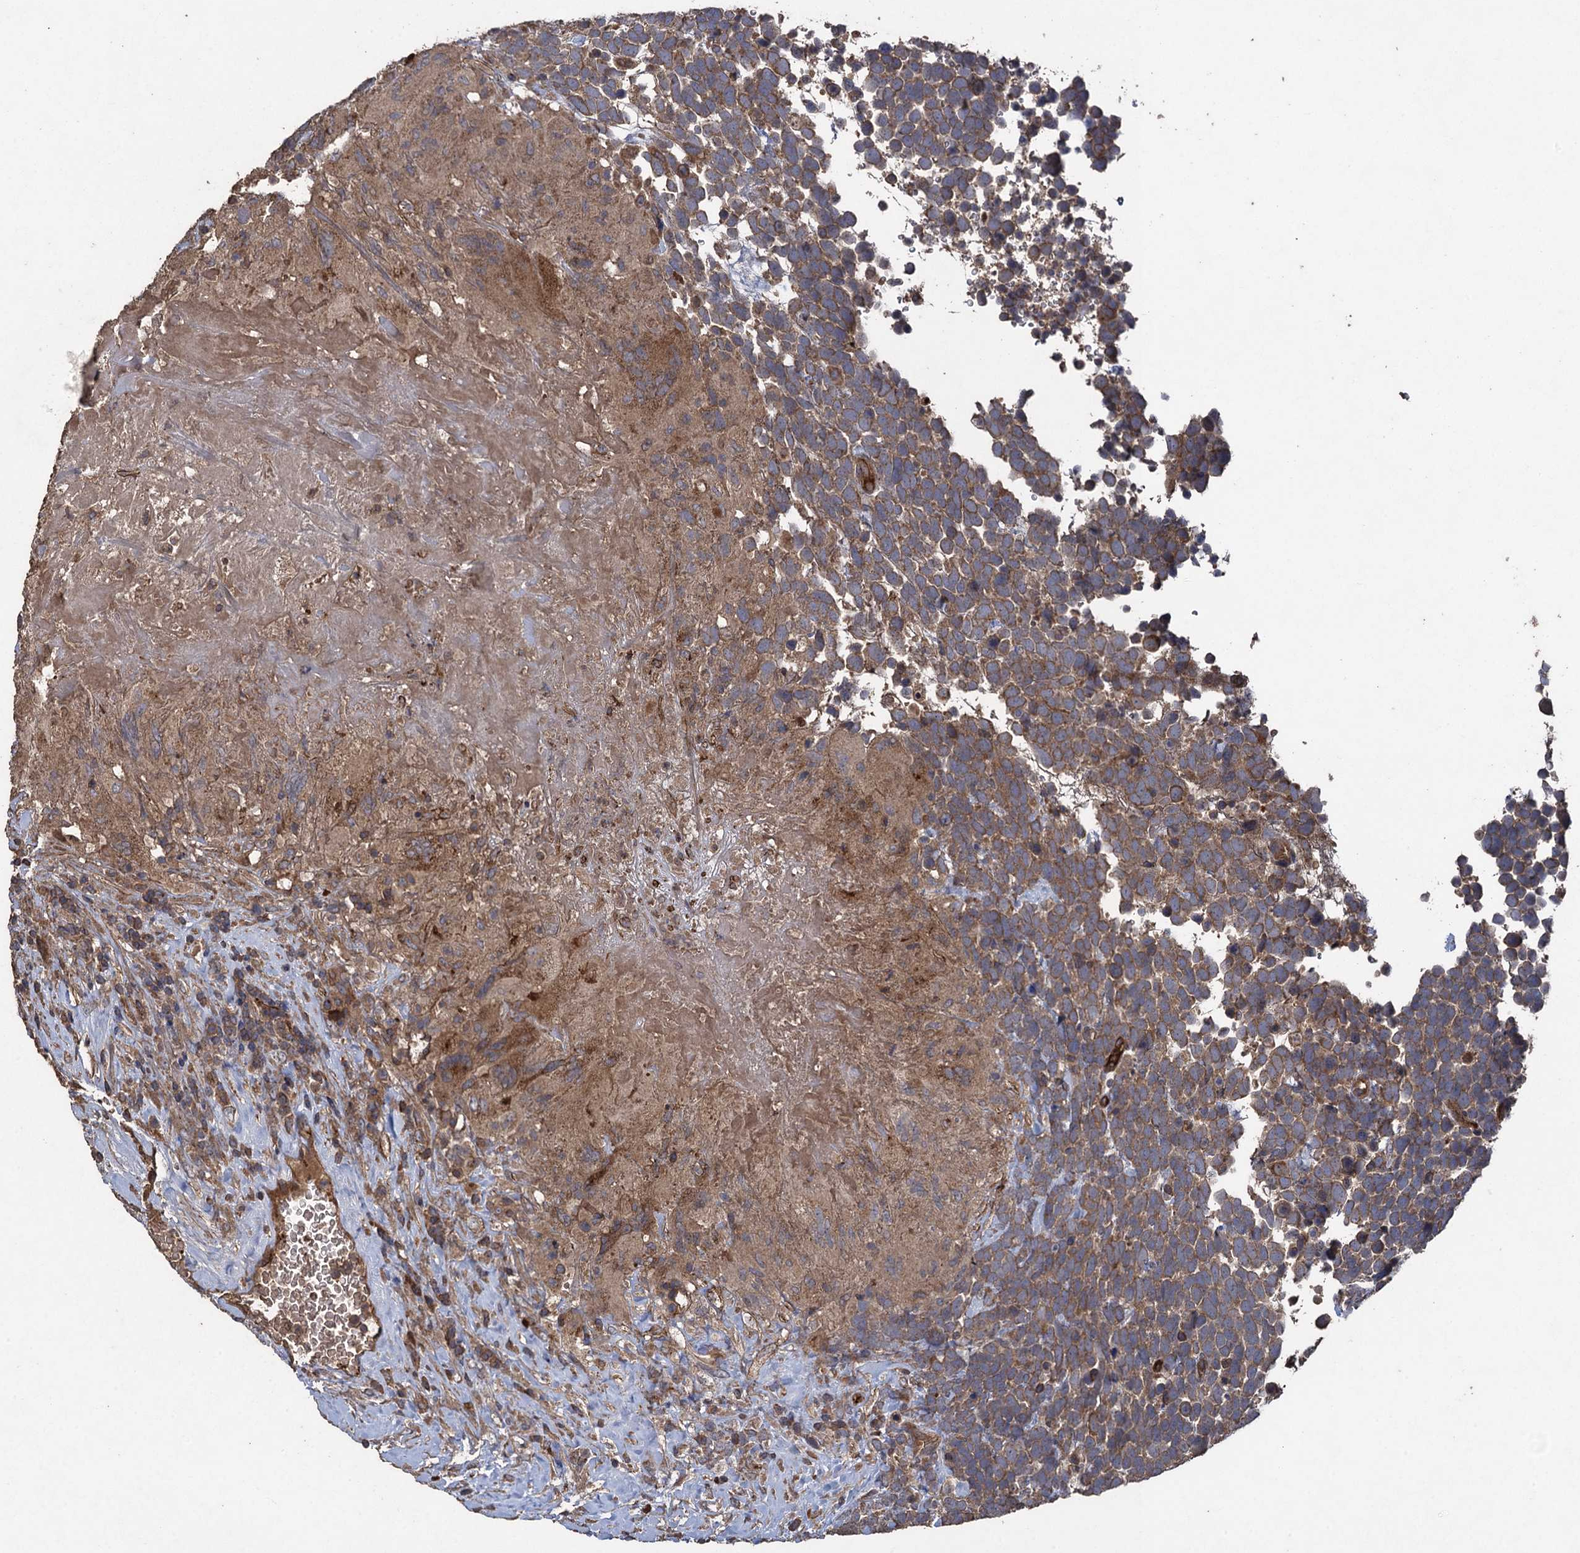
{"staining": {"intensity": "moderate", "quantity": ">75%", "location": "cytoplasmic/membranous"}, "tissue": "urothelial cancer", "cell_type": "Tumor cells", "image_type": "cancer", "snomed": [{"axis": "morphology", "description": "Urothelial carcinoma, High grade"}, {"axis": "topography", "description": "Urinary bladder"}], "caption": "The immunohistochemical stain labels moderate cytoplasmic/membranous positivity in tumor cells of urothelial cancer tissue.", "gene": "TXNDC11", "patient": {"sex": "female", "age": 82}}